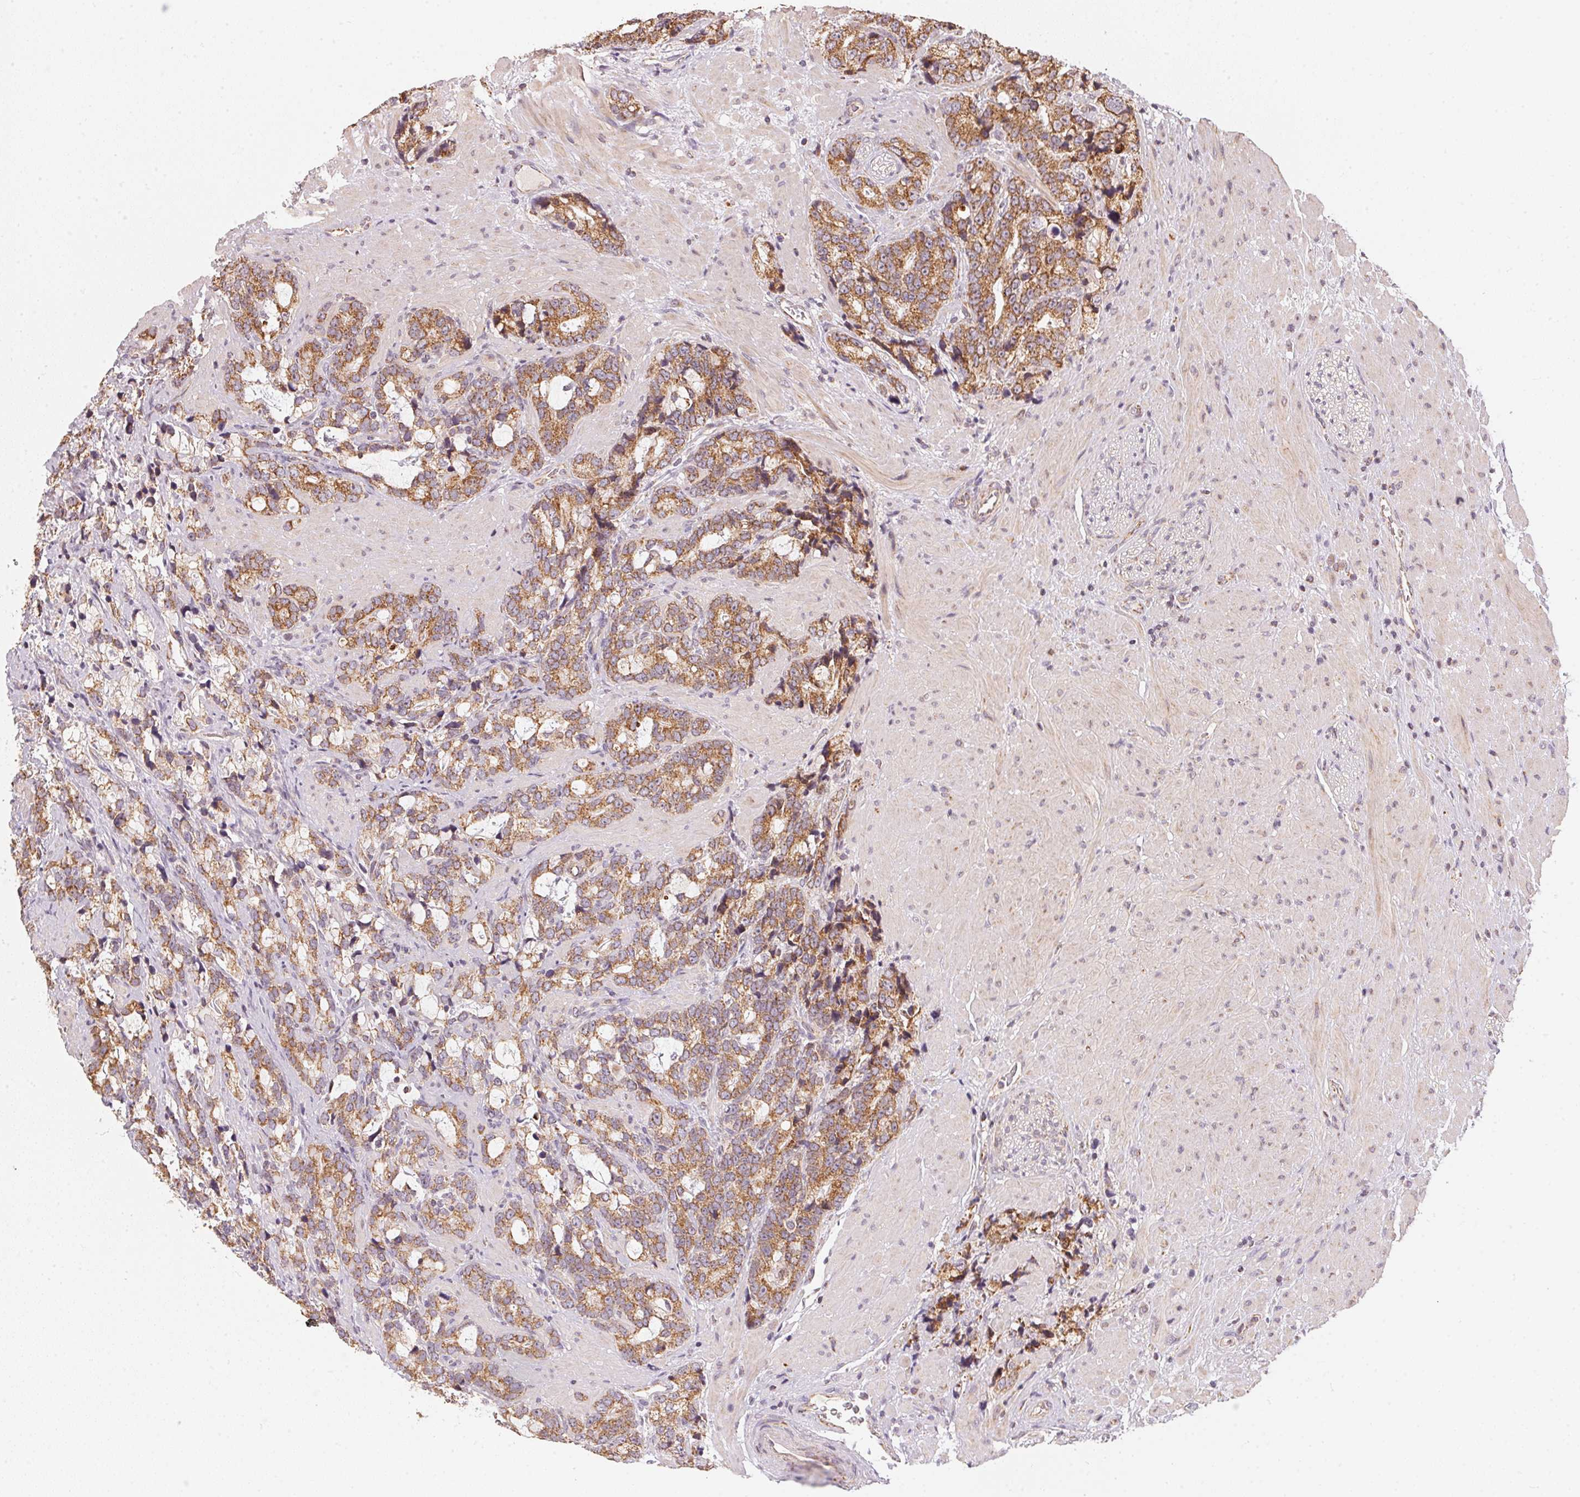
{"staining": {"intensity": "moderate", "quantity": ">75%", "location": "cytoplasmic/membranous"}, "tissue": "prostate cancer", "cell_type": "Tumor cells", "image_type": "cancer", "snomed": [{"axis": "morphology", "description": "Adenocarcinoma, High grade"}, {"axis": "topography", "description": "Prostate"}], "caption": "Immunohistochemical staining of prostate adenocarcinoma (high-grade) shows moderate cytoplasmic/membranous protein positivity in about >75% of tumor cells.", "gene": "MATCAP1", "patient": {"sex": "male", "age": 74}}